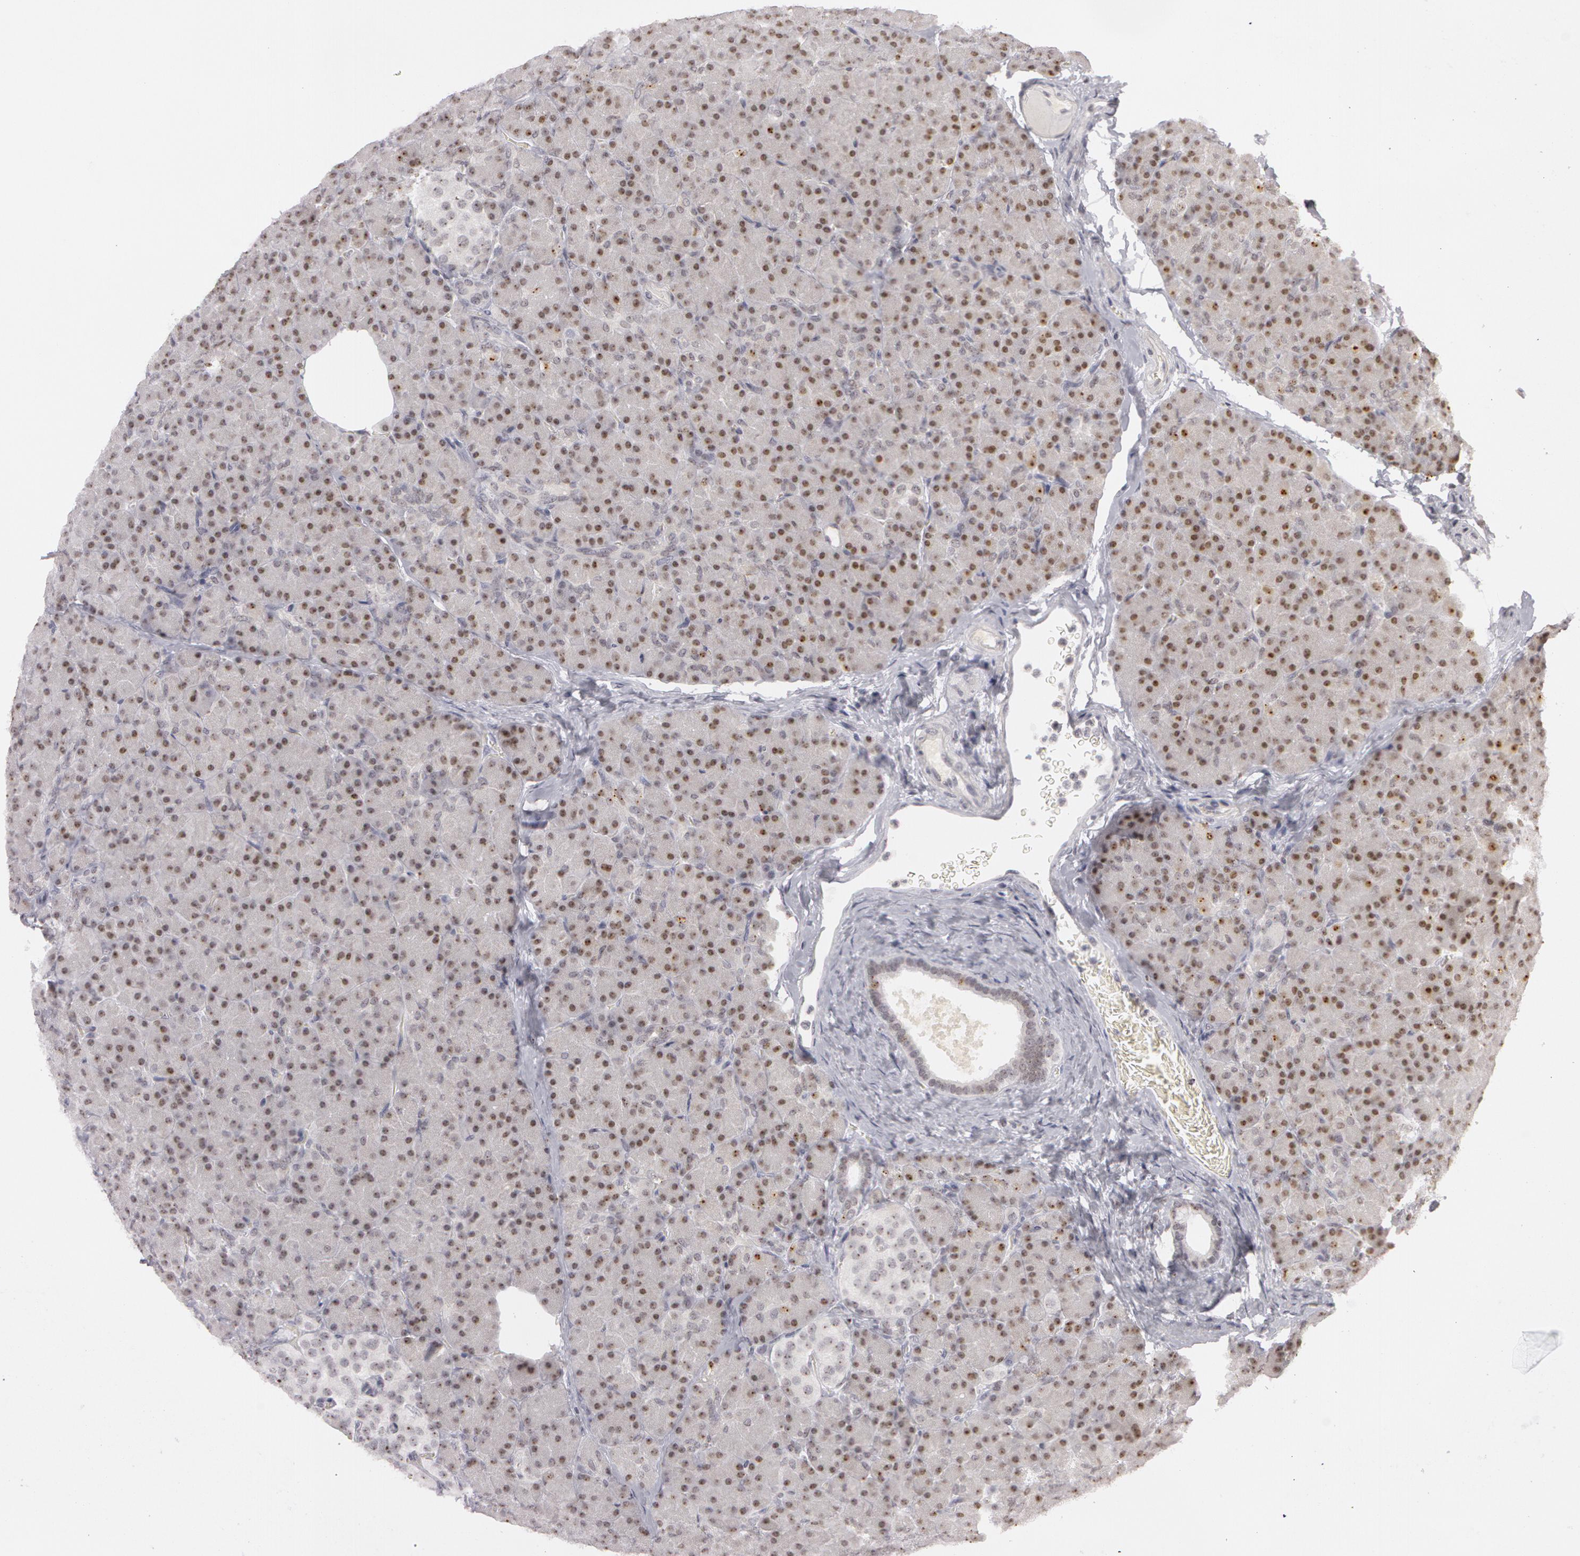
{"staining": {"intensity": "moderate", "quantity": ">75%", "location": "nuclear"}, "tissue": "pancreas", "cell_type": "Exocrine glandular cells", "image_type": "normal", "snomed": [{"axis": "morphology", "description": "Normal tissue, NOS"}, {"axis": "topography", "description": "Pancreas"}], "caption": "A medium amount of moderate nuclear expression is present in approximately >75% of exocrine glandular cells in unremarkable pancreas.", "gene": "FBL", "patient": {"sex": "female", "age": 43}}